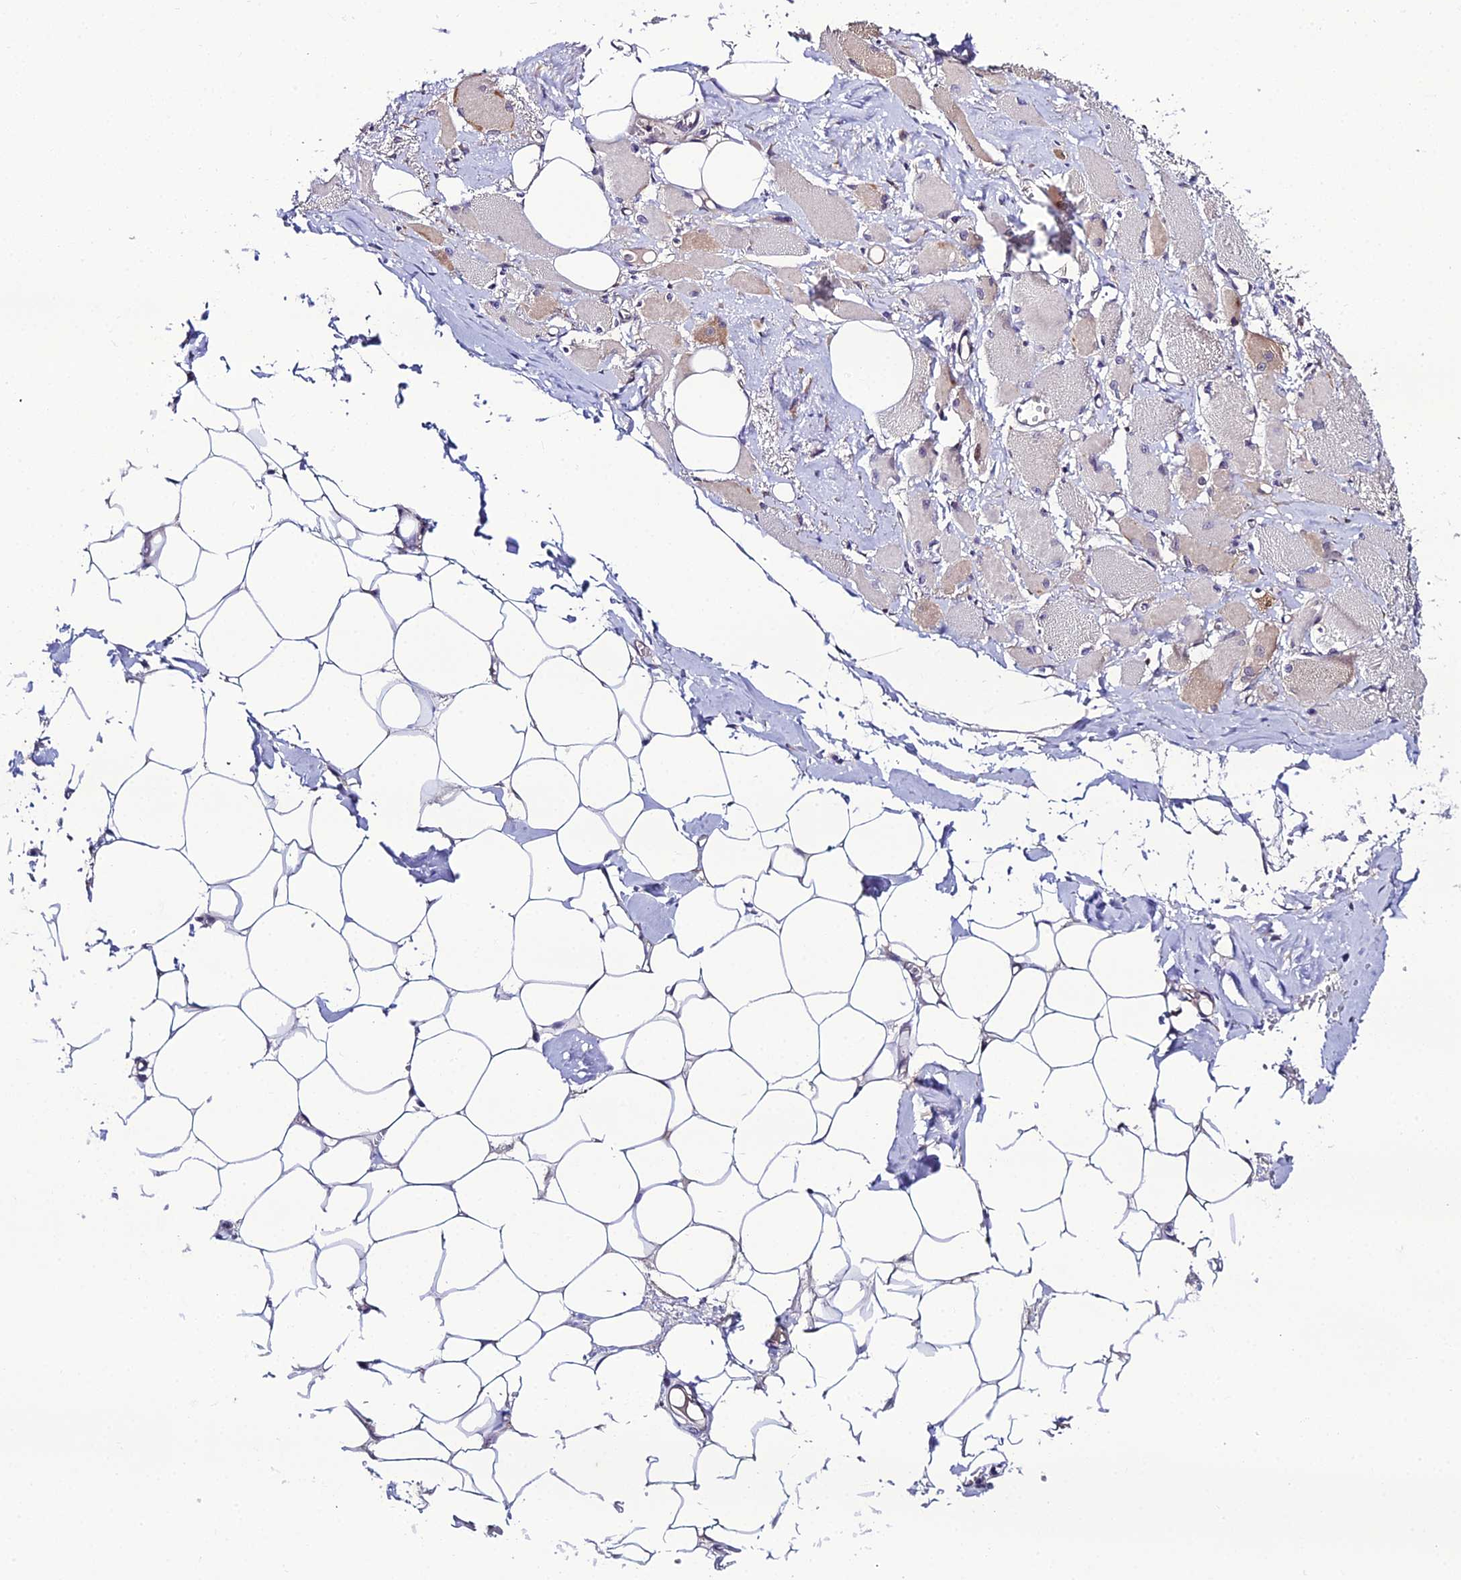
{"staining": {"intensity": "weak", "quantity": "<25%", "location": "cytoplasmic/membranous"}, "tissue": "skeletal muscle", "cell_type": "Myocytes", "image_type": "normal", "snomed": [{"axis": "morphology", "description": "Normal tissue, NOS"}, {"axis": "morphology", "description": "Basal cell carcinoma"}, {"axis": "topography", "description": "Skeletal muscle"}], "caption": "Immunohistochemistry (IHC) micrograph of unremarkable skeletal muscle stained for a protein (brown), which exhibits no positivity in myocytes. (Immunohistochemistry, brightfield microscopy, high magnification).", "gene": "MB21D2", "patient": {"sex": "female", "age": 64}}